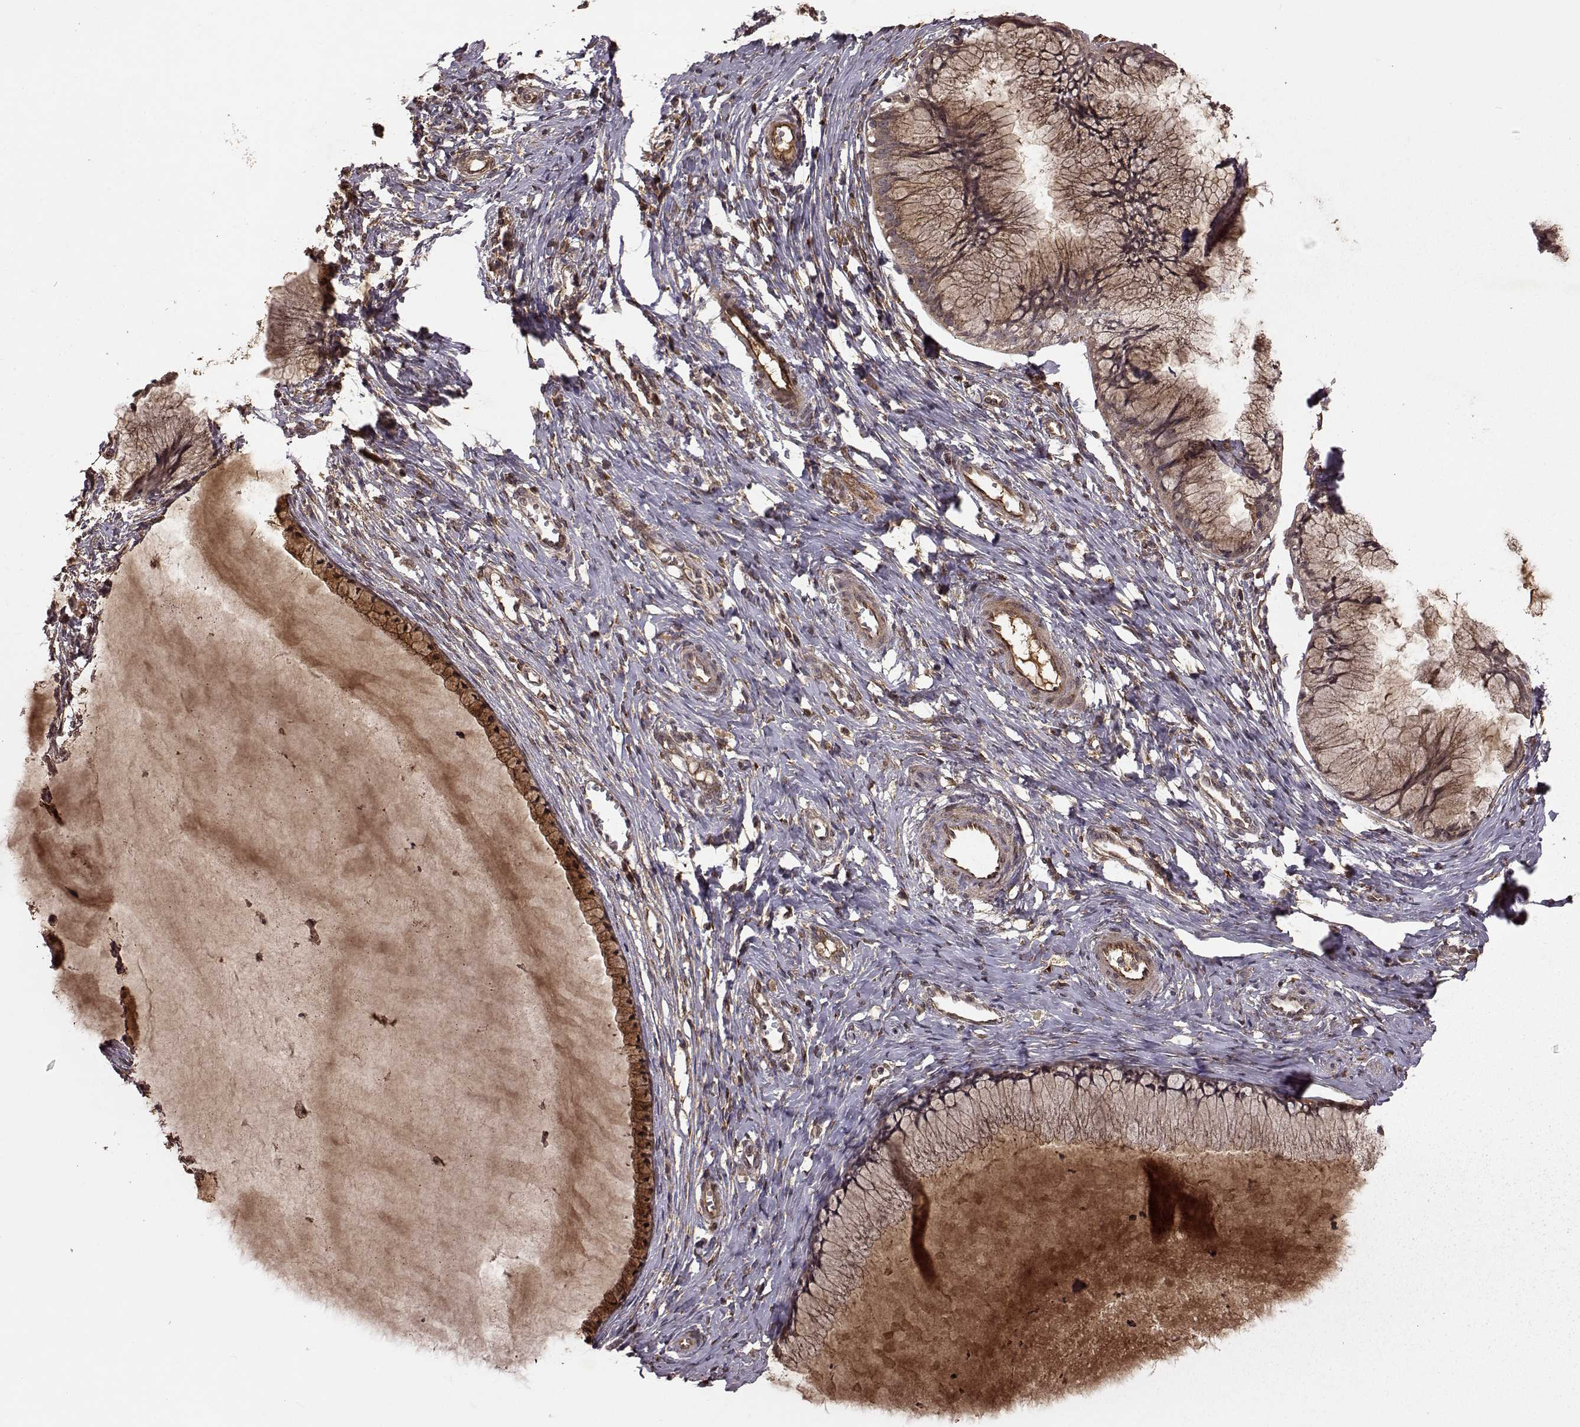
{"staining": {"intensity": "moderate", "quantity": ">75%", "location": "cytoplasmic/membranous"}, "tissue": "cervical cancer", "cell_type": "Tumor cells", "image_type": "cancer", "snomed": [{"axis": "morphology", "description": "Squamous cell carcinoma, NOS"}, {"axis": "topography", "description": "Cervix"}], "caption": "Immunohistochemical staining of cervical cancer displays medium levels of moderate cytoplasmic/membranous protein positivity in about >75% of tumor cells.", "gene": "FSTL1", "patient": {"sex": "female", "age": 36}}